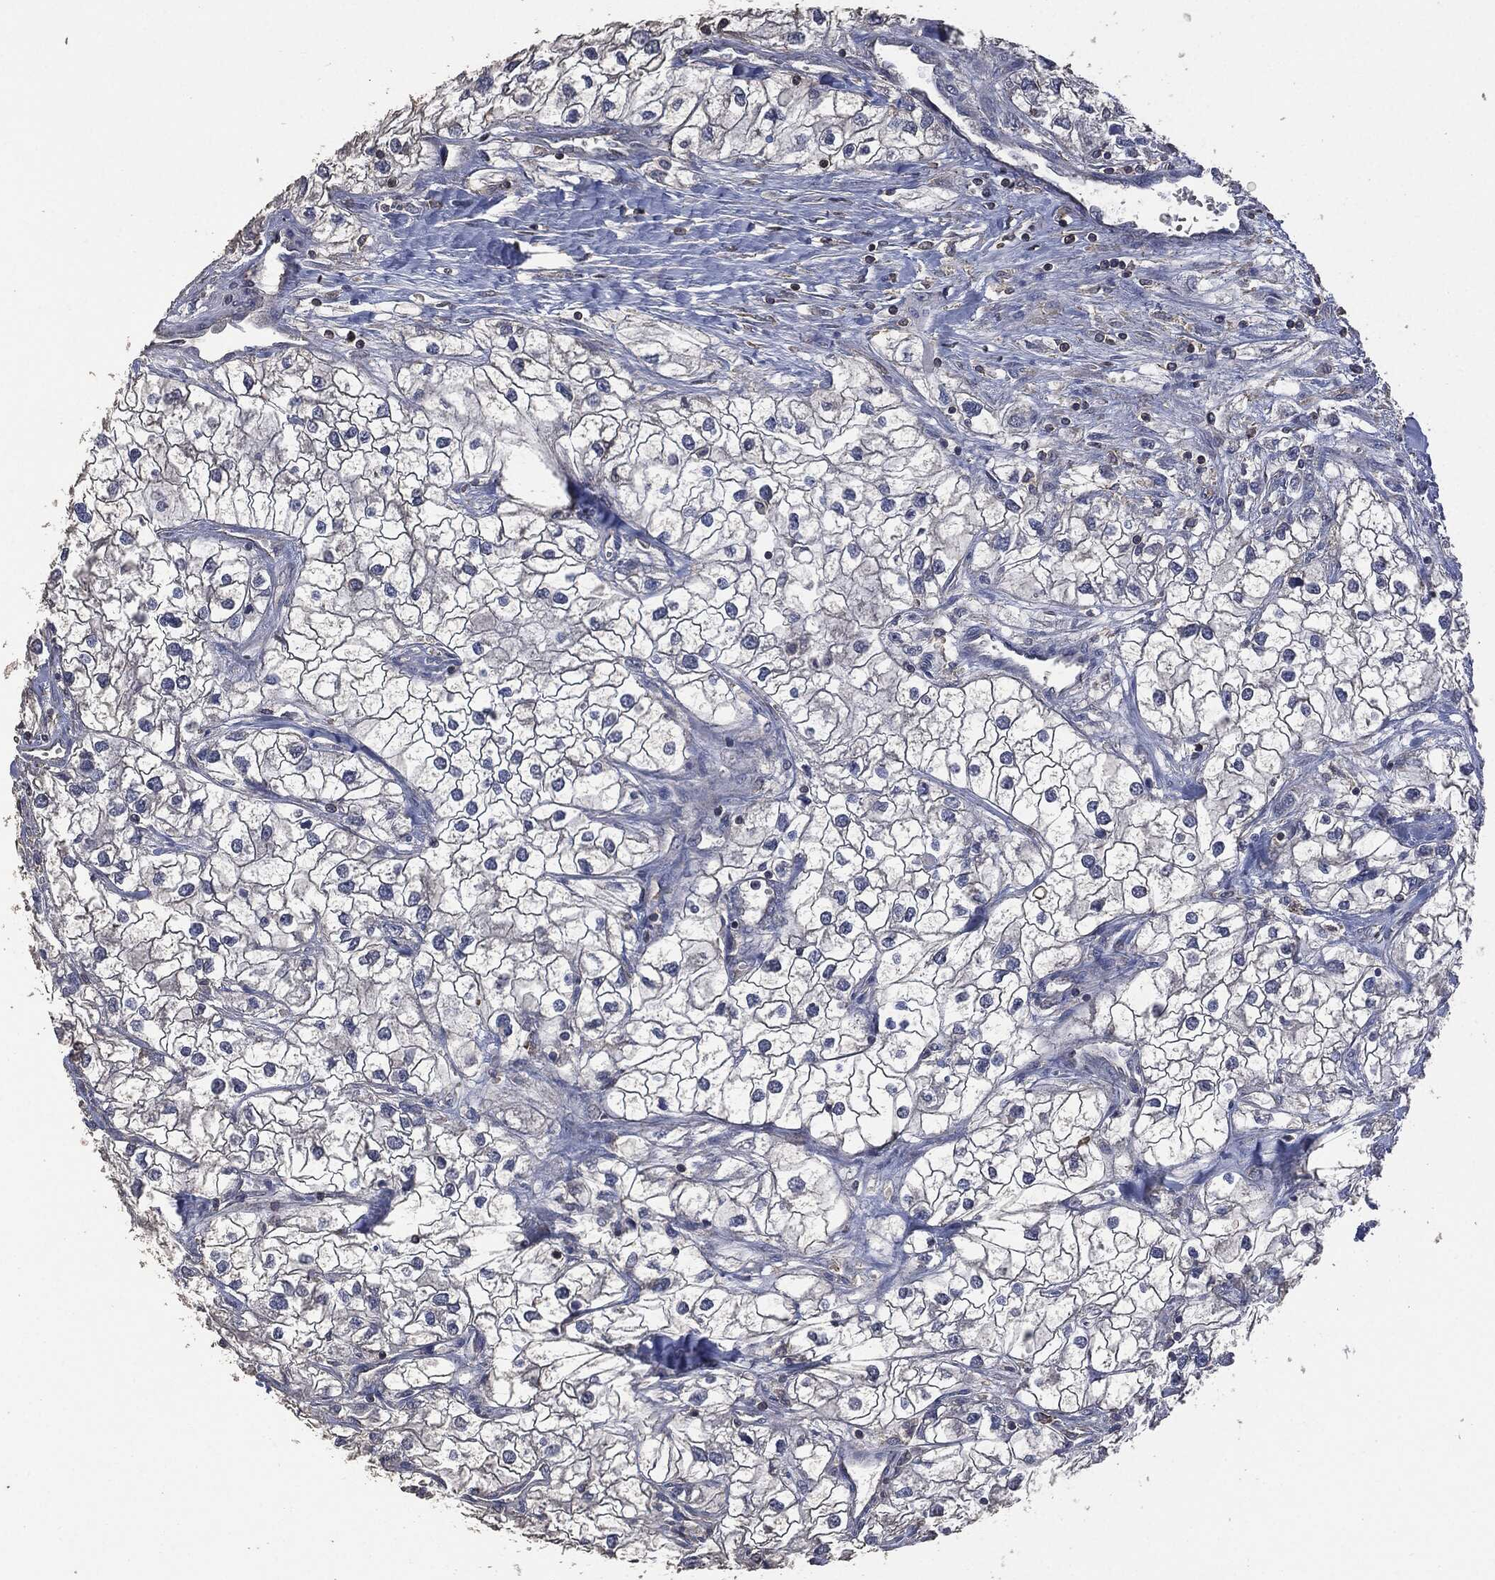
{"staining": {"intensity": "negative", "quantity": "none", "location": "none"}, "tissue": "renal cancer", "cell_type": "Tumor cells", "image_type": "cancer", "snomed": [{"axis": "morphology", "description": "Adenocarcinoma, NOS"}, {"axis": "topography", "description": "Kidney"}], "caption": "This is an immunohistochemistry histopathology image of human renal adenocarcinoma. There is no positivity in tumor cells.", "gene": "MSLN", "patient": {"sex": "male", "age": 59}}